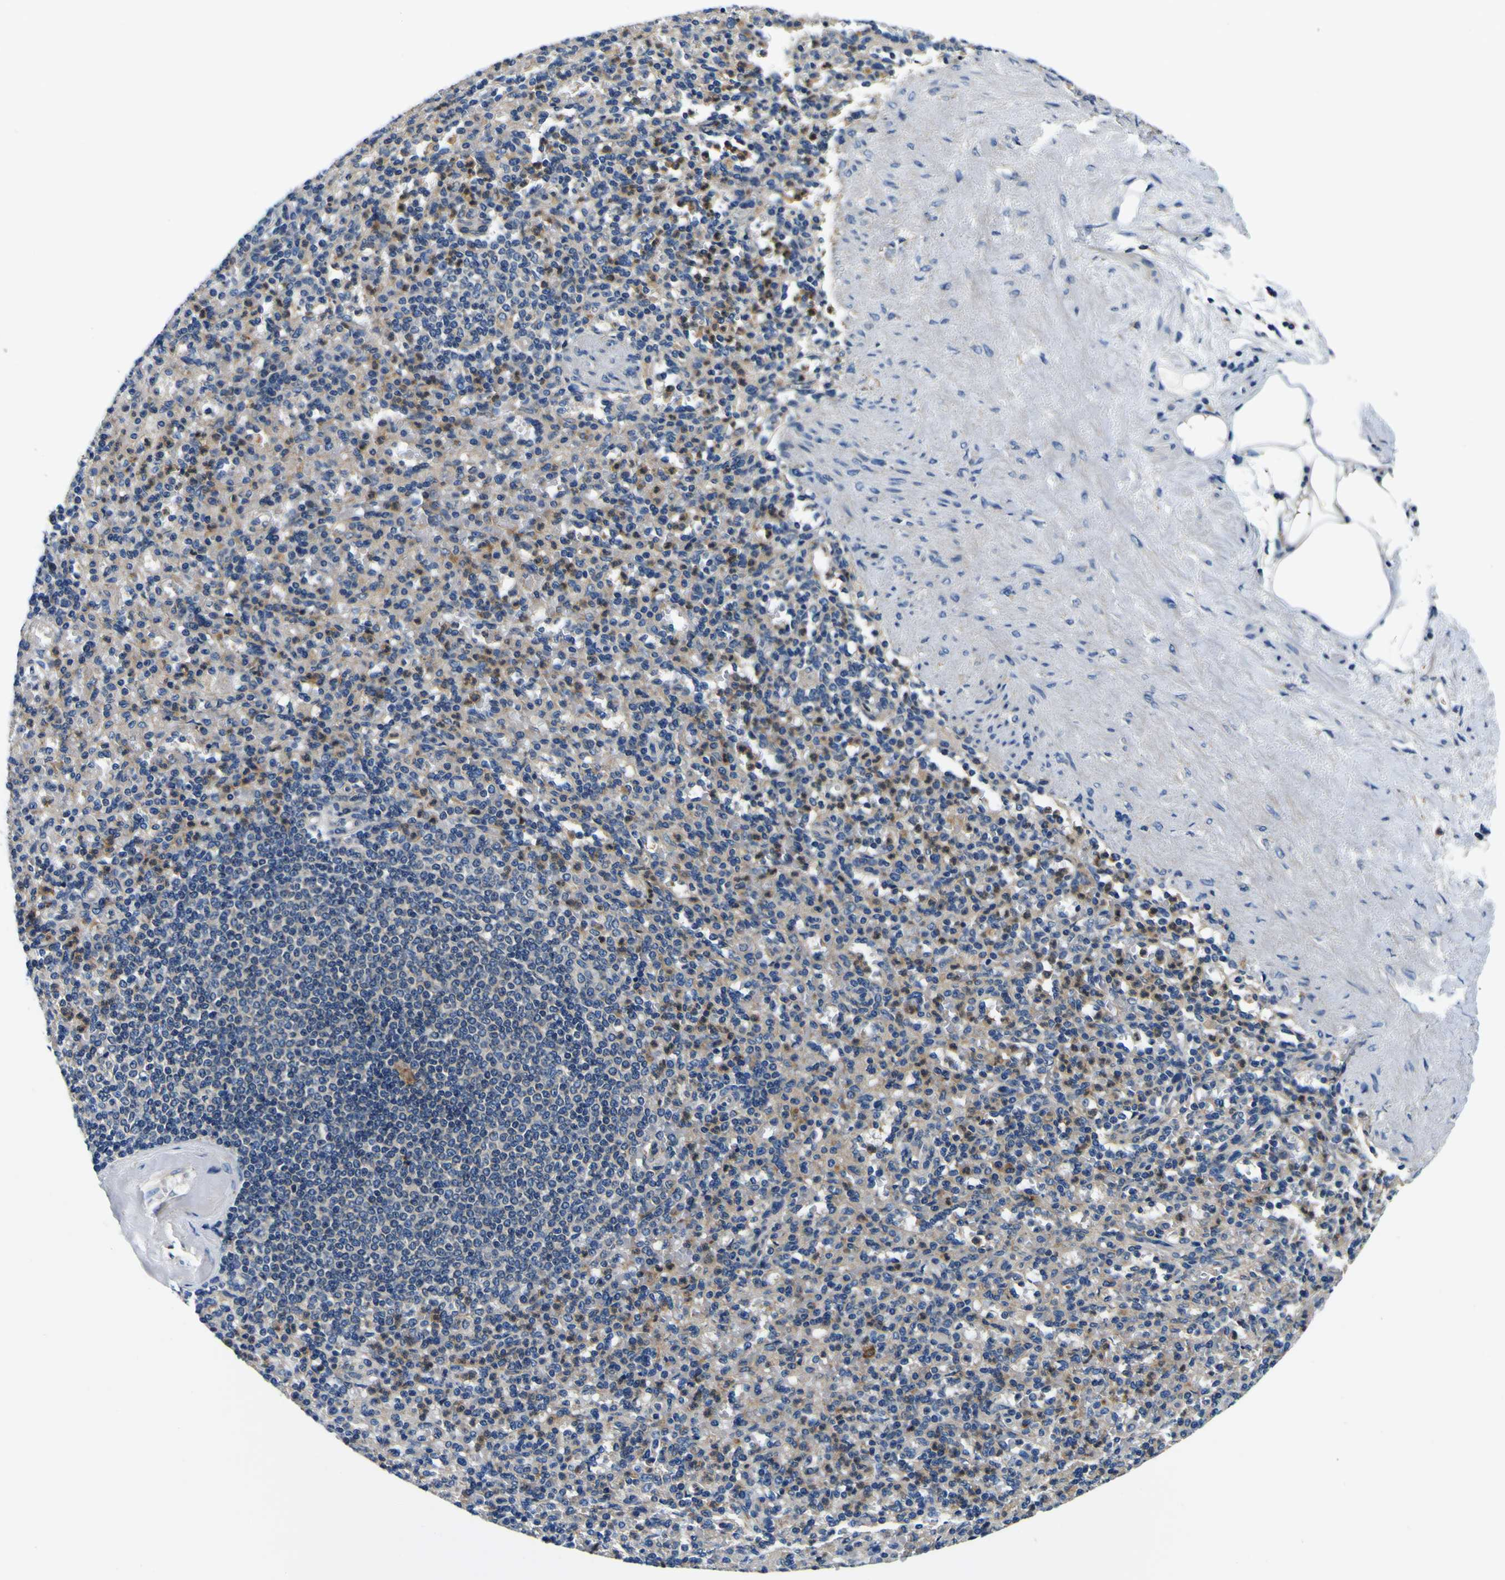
{"staining": {"intensity": "moderate", "quantity": "25%-75%", "location": "cytoplasmic/membranous,nuclear"}, "tissue": "spleen", "cell_type": "Cells in red pulp", "image_type": "normal", "snomed": [{"axis": "morphology", "description": "Normal tissue, NOS"}, {"axis": "topography", "description": "Spleen"}], "caption": "Immunohistochemical staining of benign human spleen shows moderate cytoplasmic/membranous,nuclear protein expression in approximately 25%-75% of cells in red pulp. The staining is performed using DAB brown chromogen to label protein expression. The nuclei are counter-stained blue using hematoxylin.", "gene": "CLSTN1", "patient": {"sex": "female", "age": 74}}